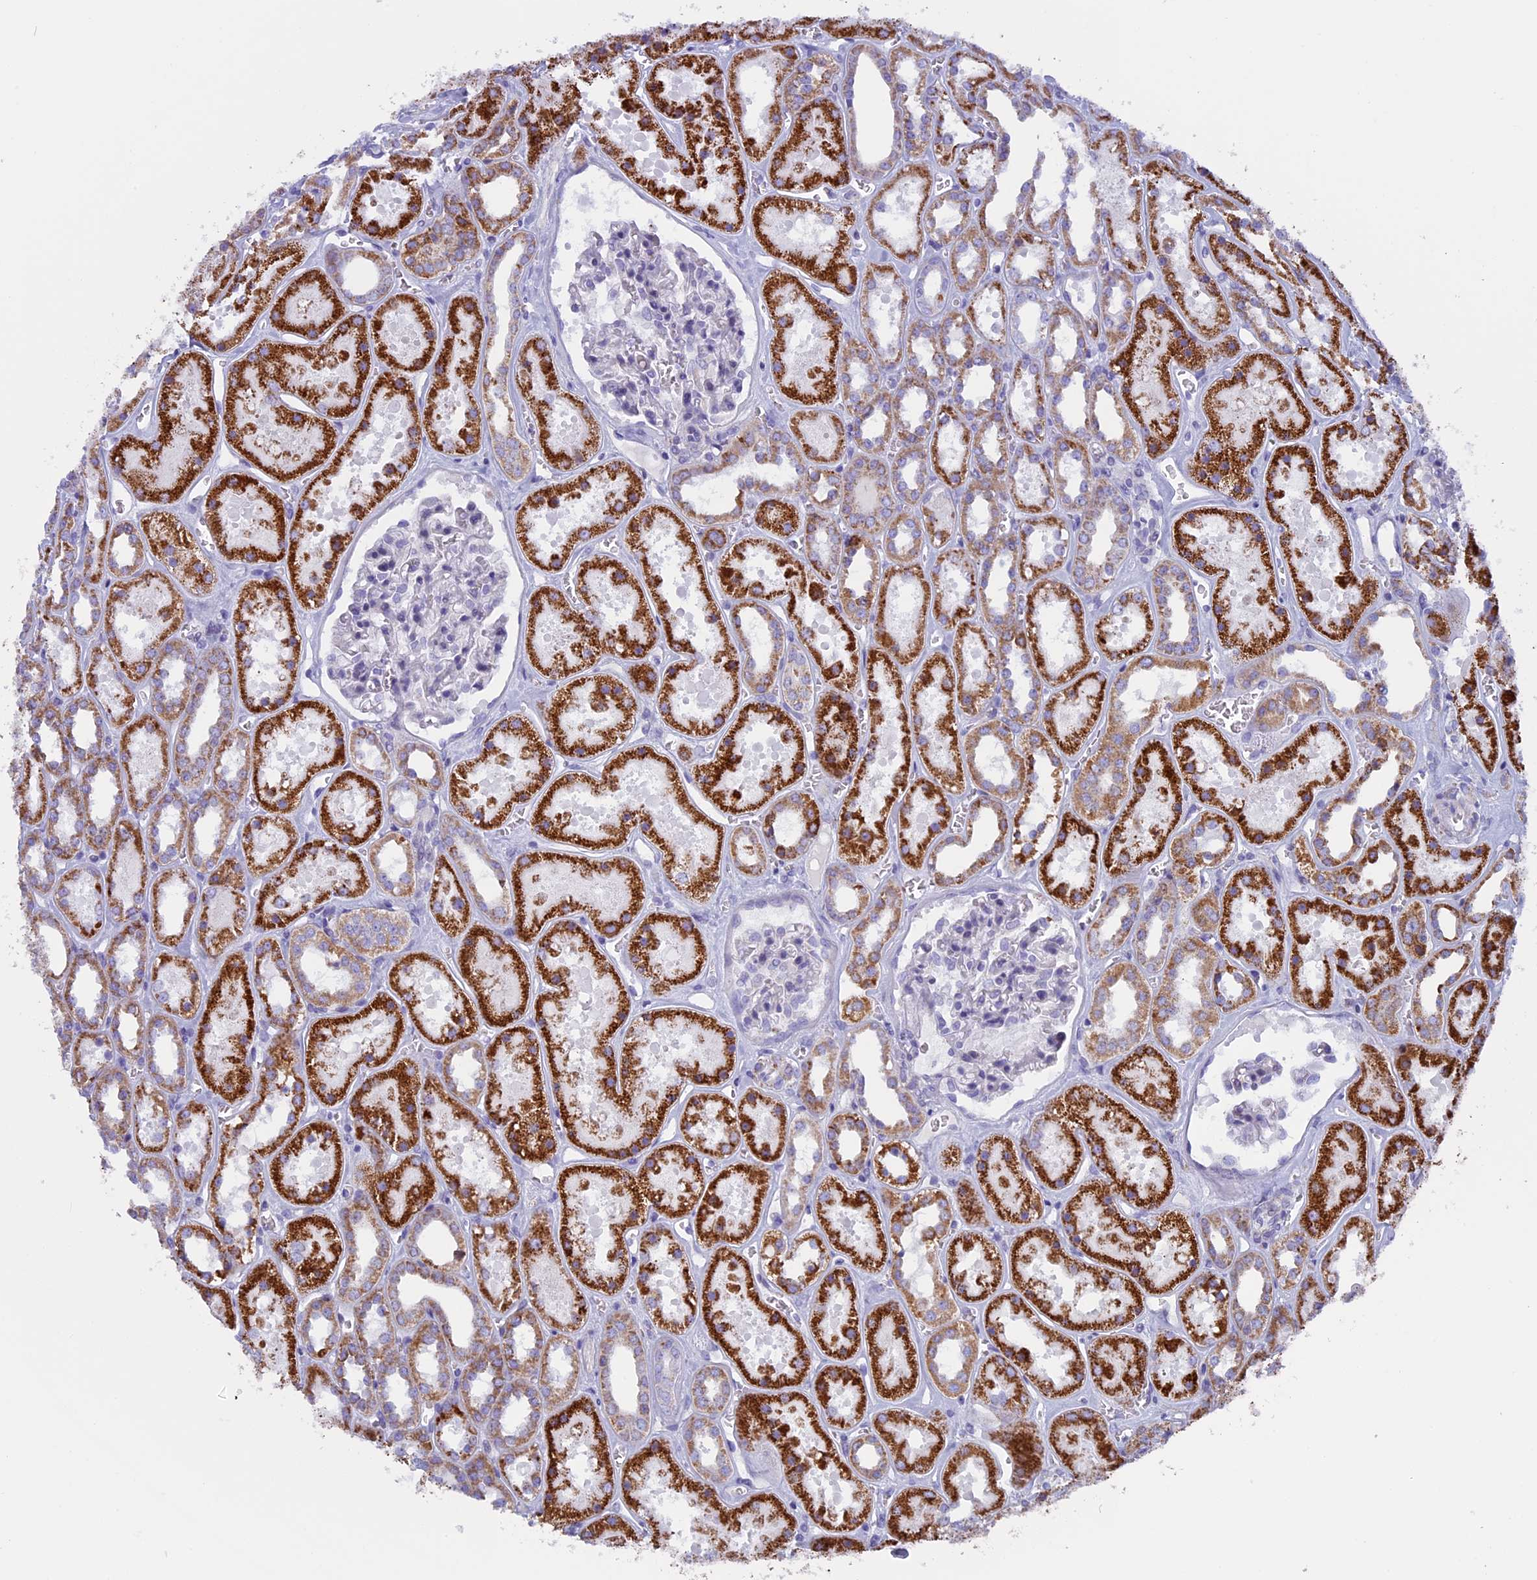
{"staining": {"intensity": "negative", "quantity": "none", "location": "none"}, "tissue": "kidney", "cell_type": "Cells in glomeruli", "image_type": "normal", "snomed": [{"axis": "morphology", "description": "Normal tissue, NOS"}, {"axis": "topography", "description": "Kidney"}], "caption": "Kidney stained for a protein using IHC exhibits no expression cells in glomeruli.", "gene": "ZNF563", "patient": {"sex": "female", "age": 41}}